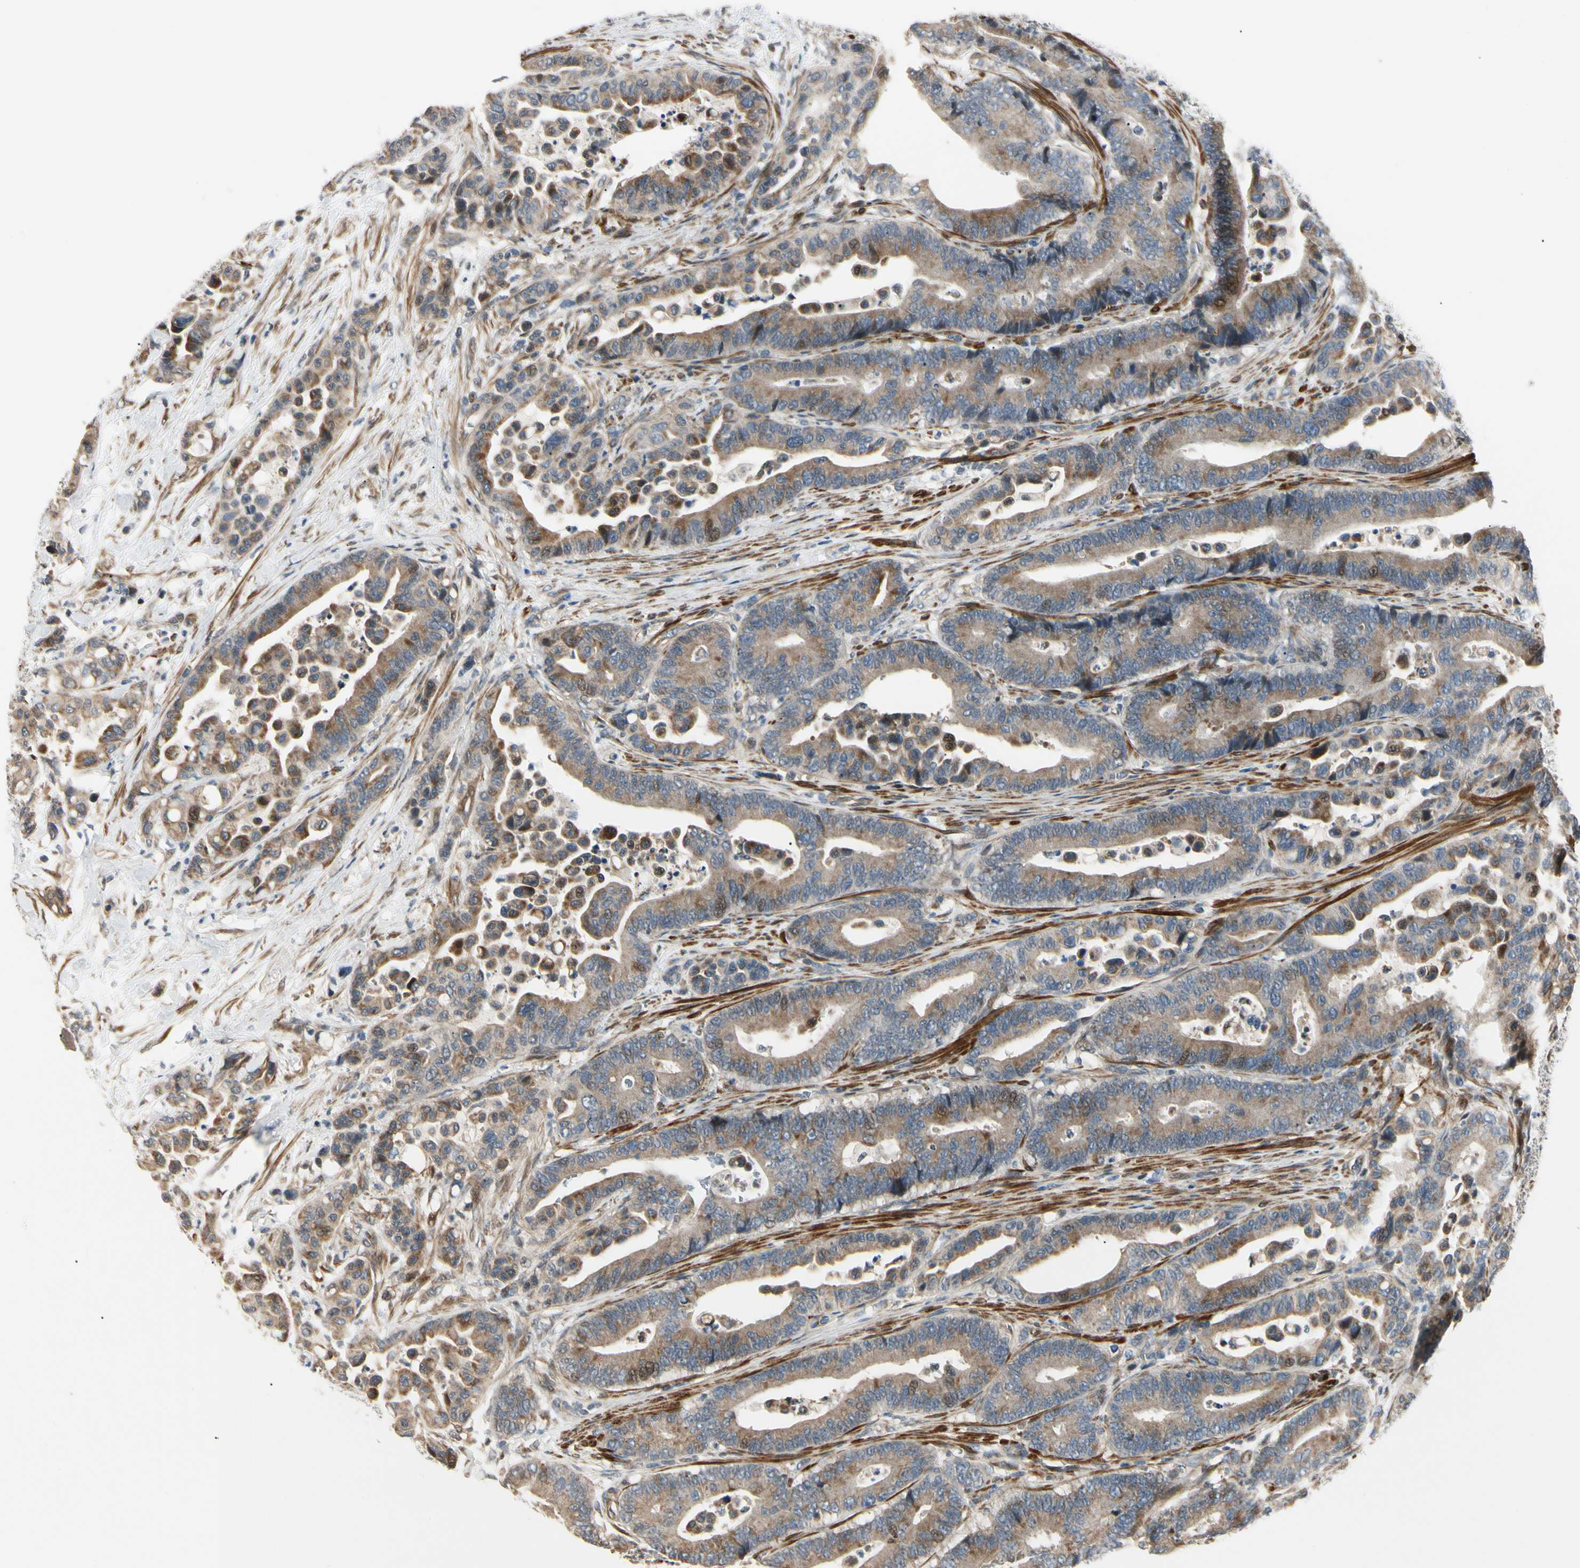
{"staining": {"intensity": "weak", "quantity": ">75%", "location": "cytoplasmic/membranous"}, "tissue": "colorectal cancer", "cell_type": "Tumor cells", "image_type": "cancer", "snomed": [{"axis": "morphology", "description": "Normal tissue, NOS"}, {"axis": "morphology", "description": "Adenocarcinoma, NOS"}, {"axis": "topography", "description": "Colon"}], "caption": "Protein analysis of colorectal cancer tissue shows weak cytoplasmic/membranous positivity in about >75% of tumor cells. The staining was performed using DAB (3,3'-diaminobenzidine), with brown indicating positive protein expression. Nuclei are stained blue with hematoxylin.", "gene": "P4HA3", "patient": {"sex": "male", "age": 82}}